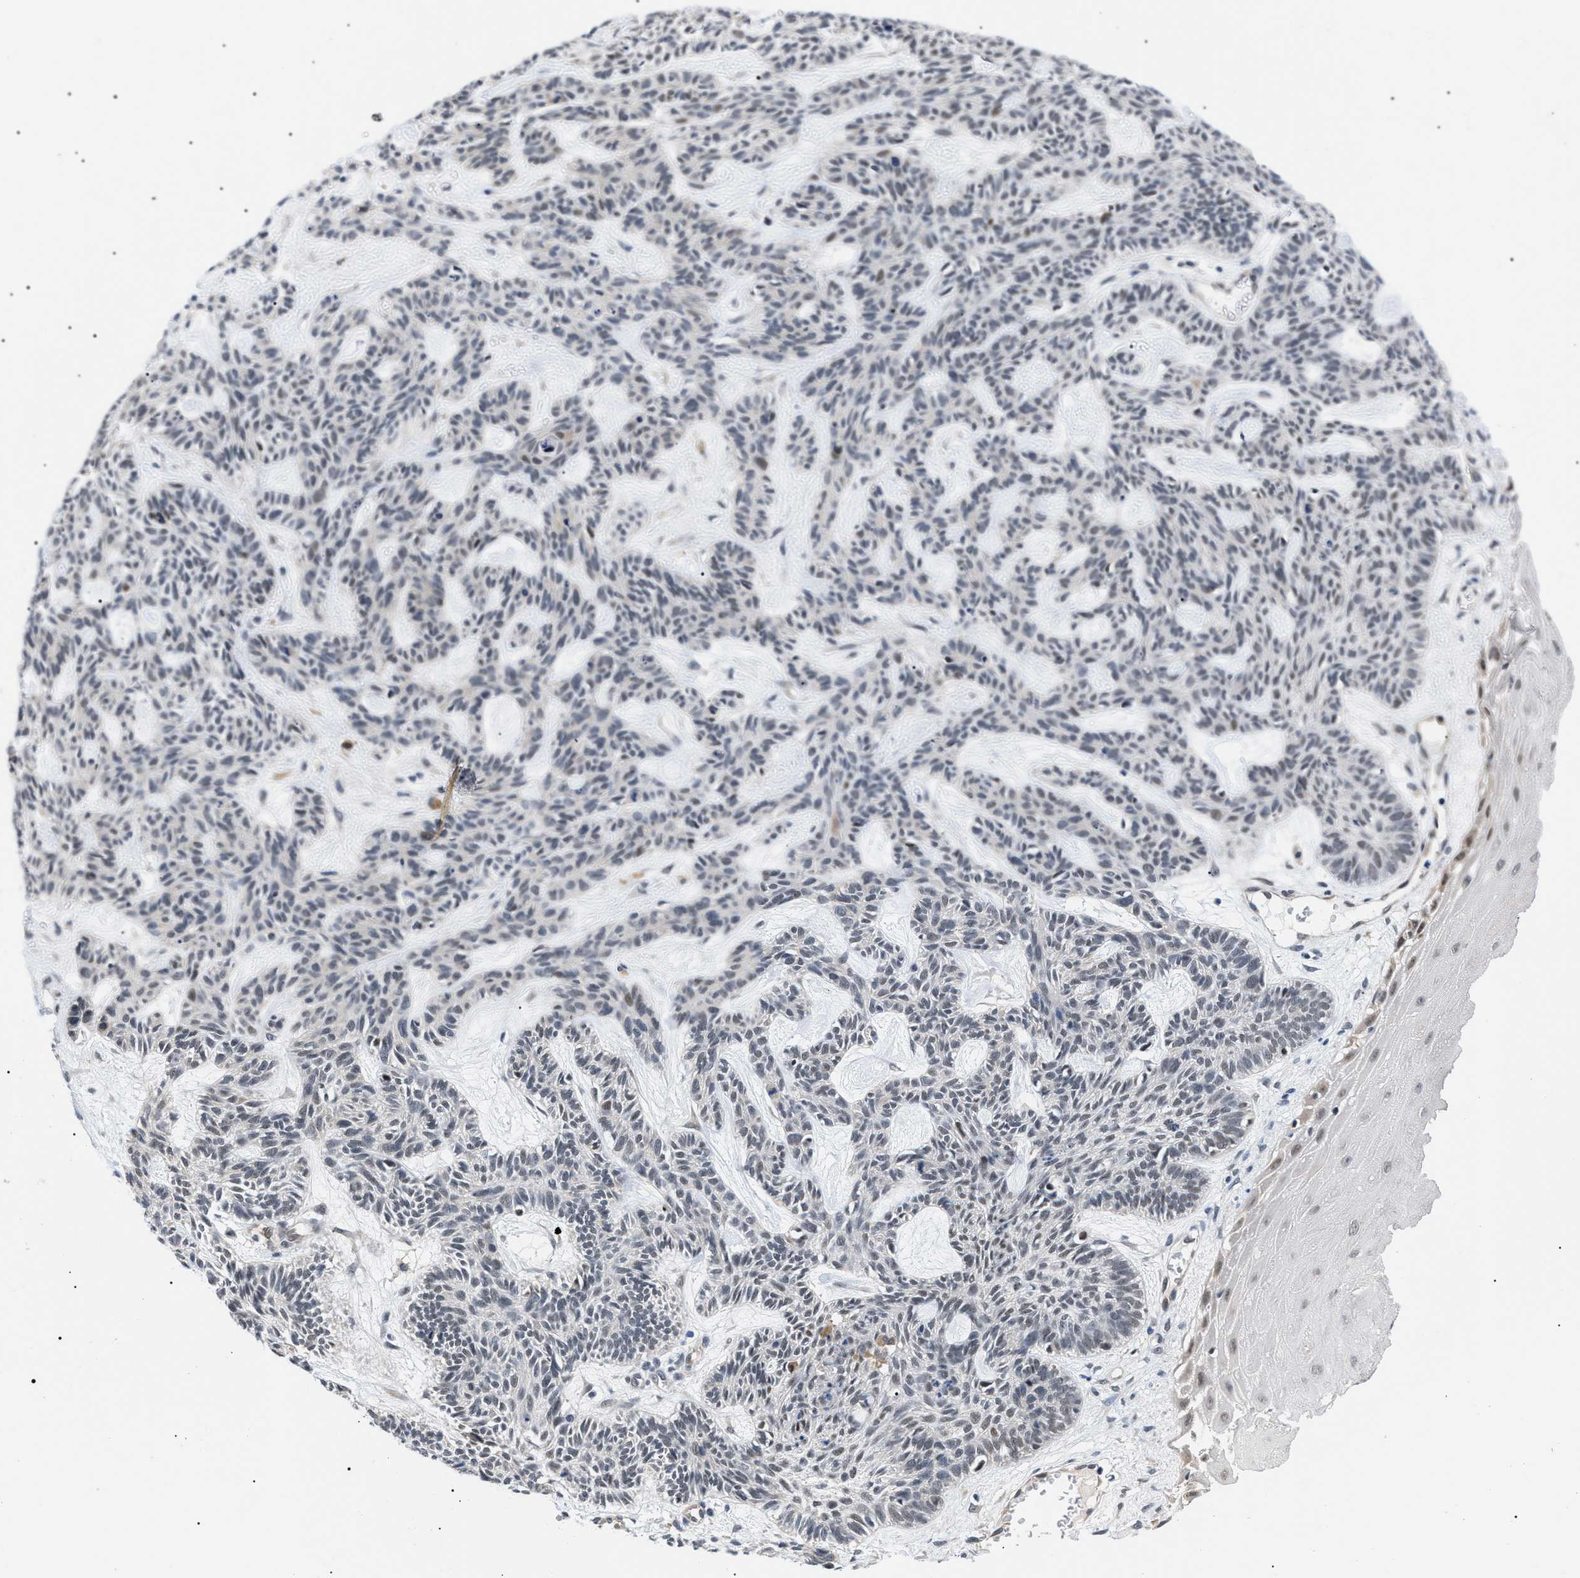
{"staining": {"intensity": "negative", "quantity": "none", "location": "none"}, "tissue": "skin cancer", "cell_type": "Tumor cells", "image_type": "cancer", "snomed": [{"axis": "morphology", "description": "Basal cell carcinoma"}, {"axis": "topography", "description": "Skin"}], "caption": "Protein analysis of skin cancer reveals no significant expression in tumor cells.", "gene": "GARRE1", "patient": {"sex": "male", "age": 67}}